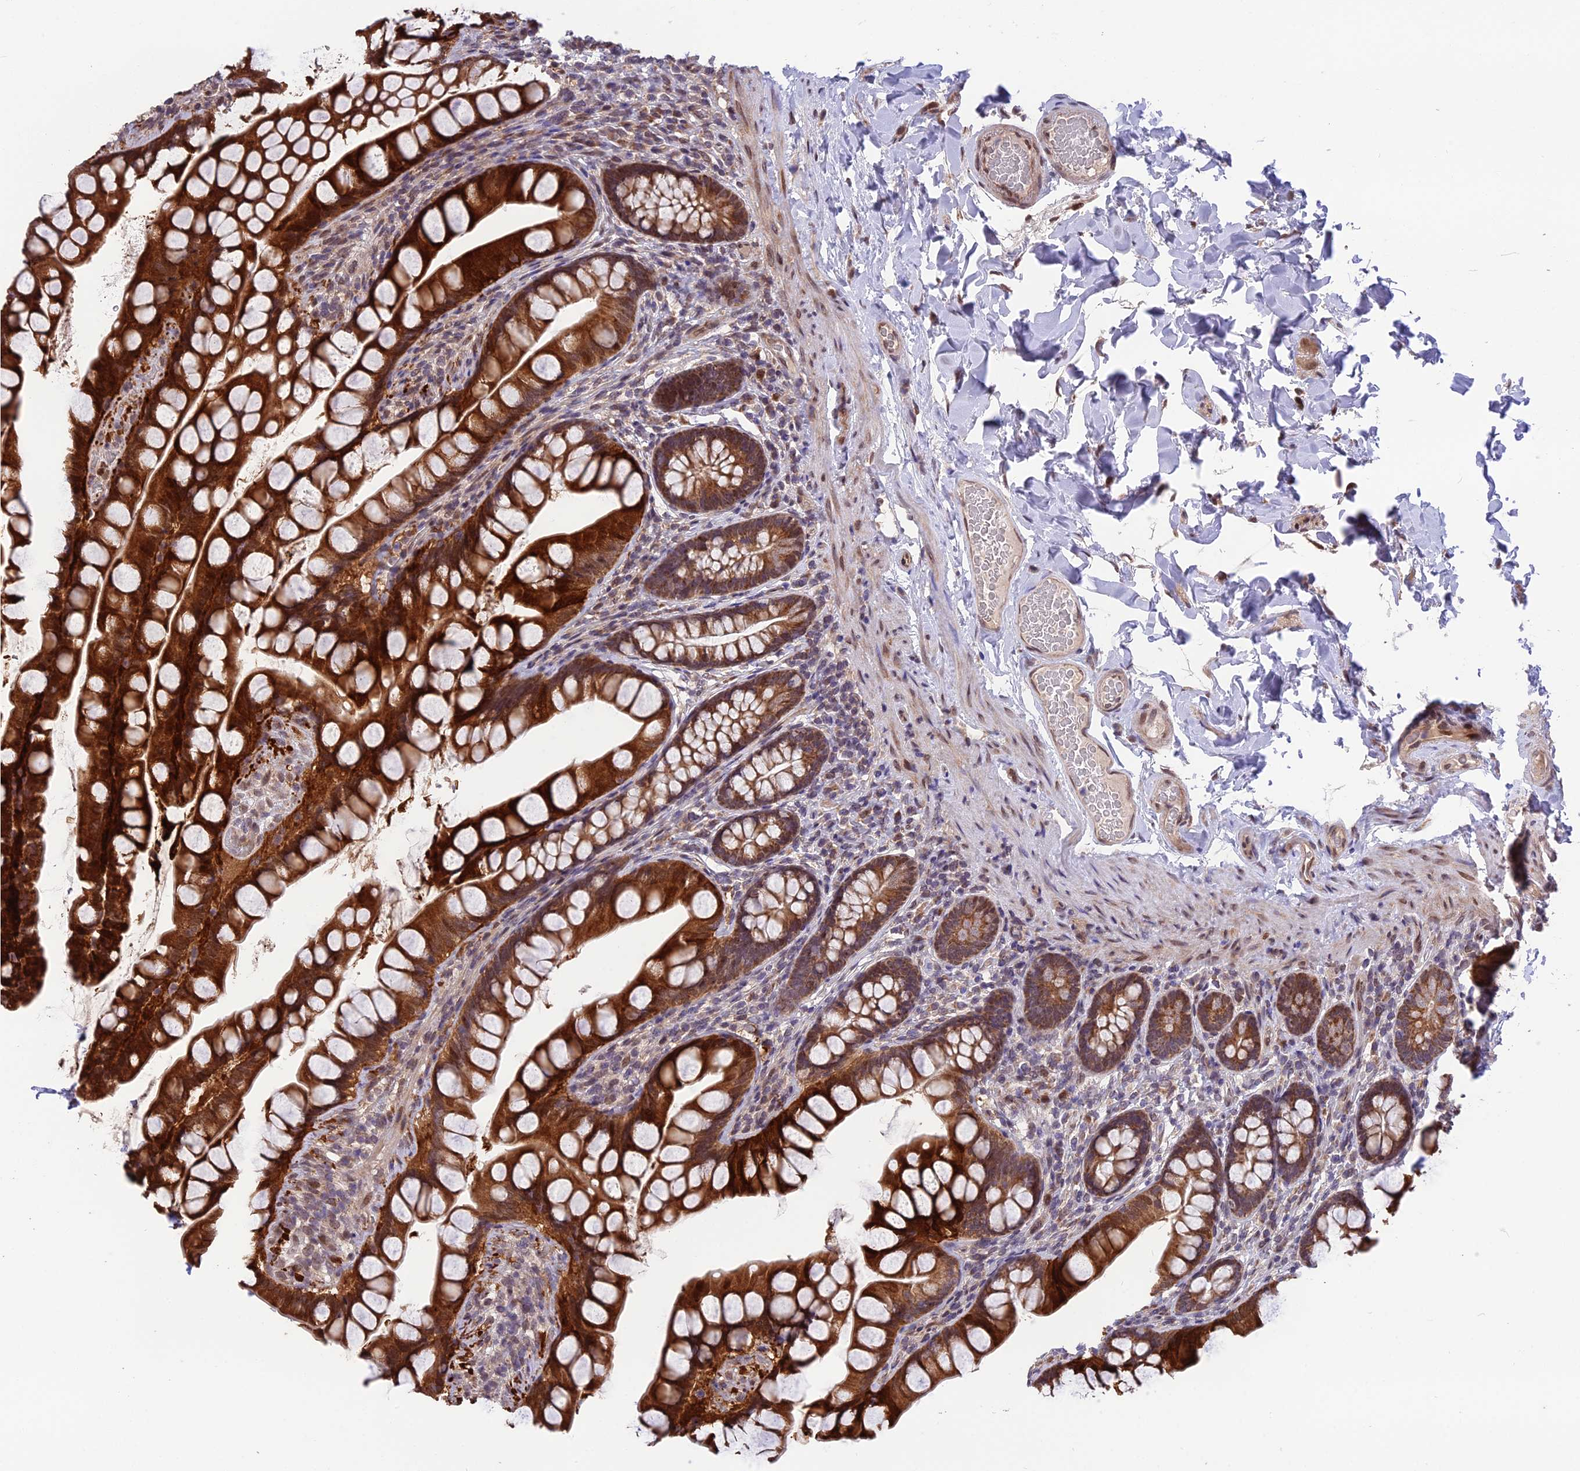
{"staining": {"intensity": "strong", "quantity": ">75%", "location": "cytoplasmic/membranous"}, "tissue": "small intestine", "cell_type": "Glandular cells", "image_type": "normal", "snomed": [{"axis": "morphology", "description": "Normal tissue, NOS"}, {"axis": "topography", "description": "Small intestine"}], "caption": "An immunohistochemistry micrograph of unremarkable tissue is shown. Protein staining in brown labels strong cytoplasmic/membranous positivity in small intestine within glandular cells.", "gene": "CYP2R1", "patient": {"sex": "male", "age": 70}}